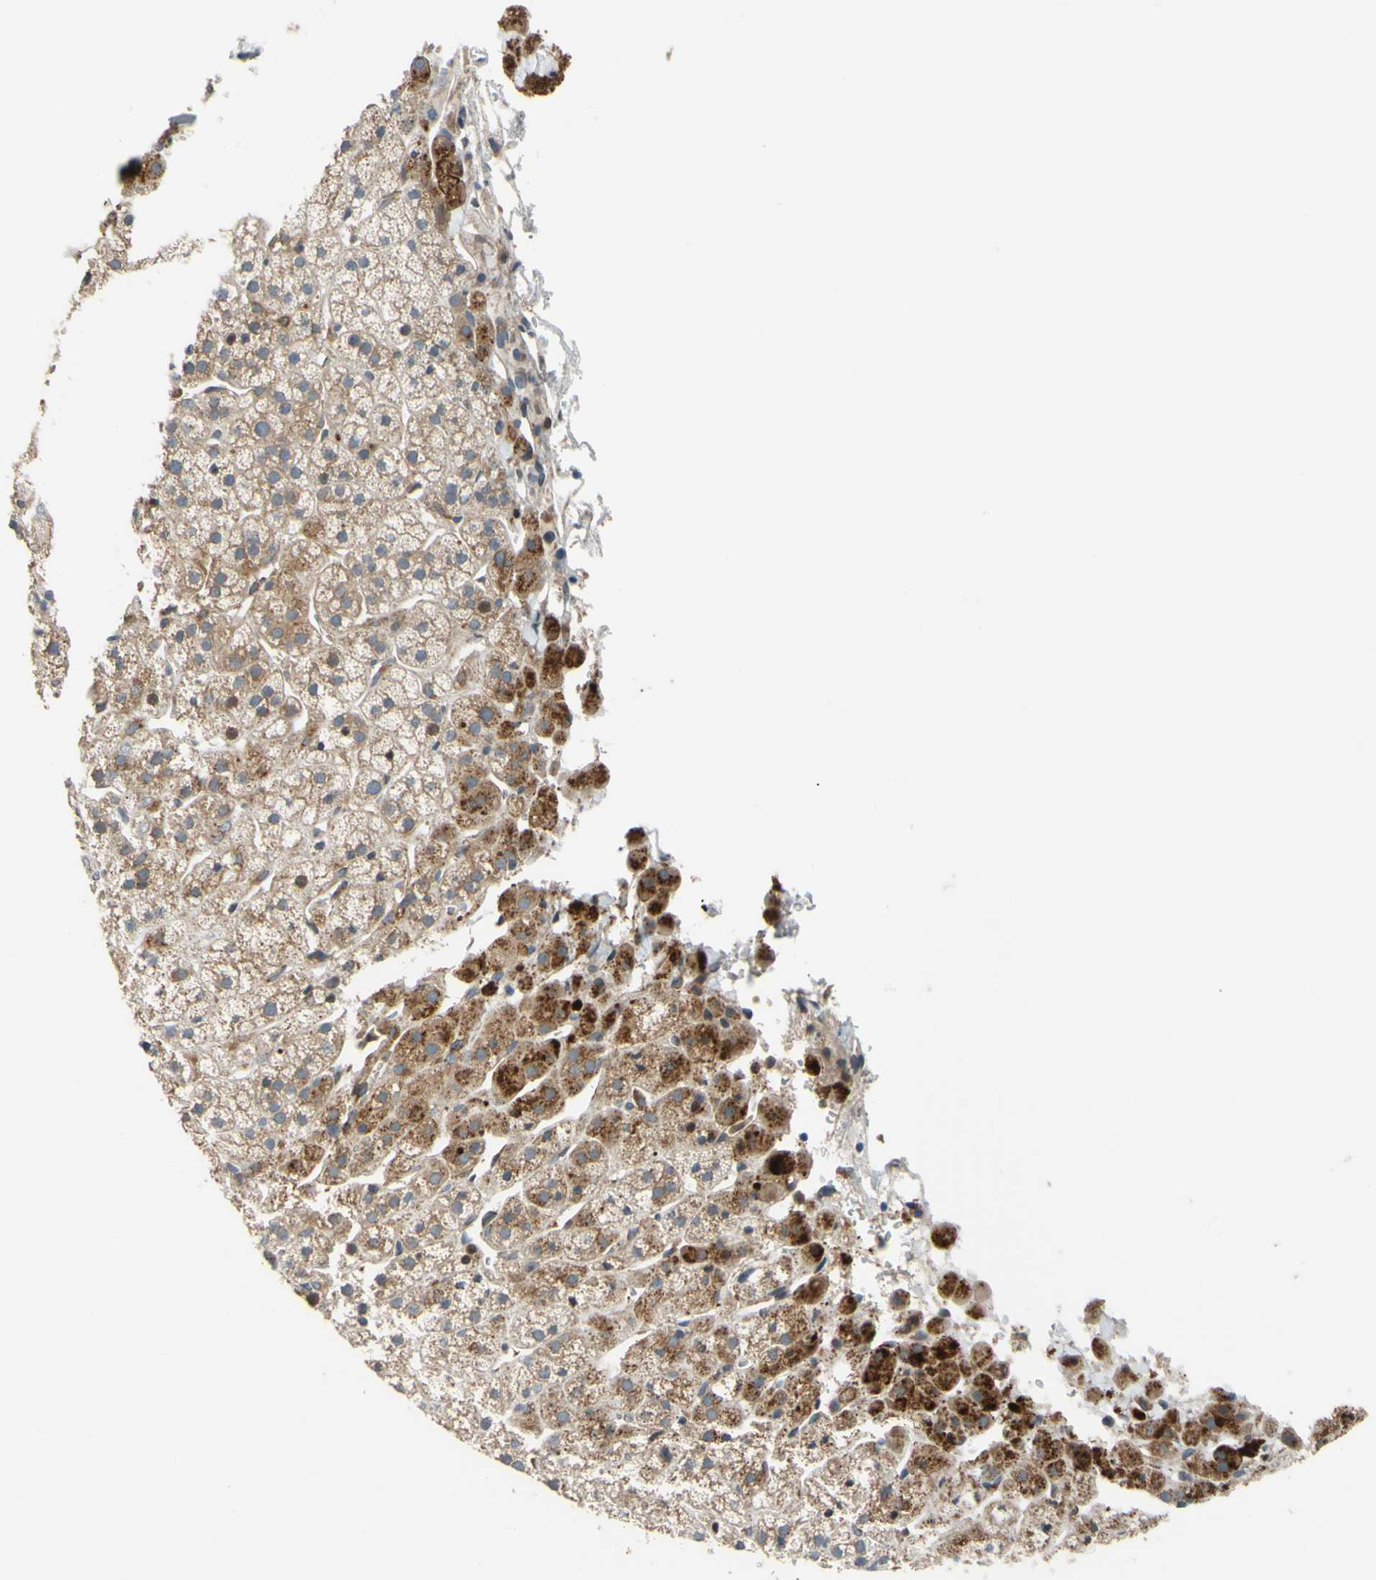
{"staining": {"intensity": "moderate", "quantity": ">75%", "location": "cytoplasmic/membranous"}, "tissue": "adrenal gland", "cell_type": "Glandular cells", "image_type": "normal", "snomed": [{"axis": "morphology", "description": "Normal tissue, NOS"}, {"axis": "topography", "description": "Adrenal gland"}], "caption": "IHC image of benign adrenal gland stained for a protein (brown), which shows medium levels of moderate cytoplasmic/membranous expression in approximately >75% of glandular cells.", "gene": "SPTLC1", "patient": {"sex": "male", "age": 56}}